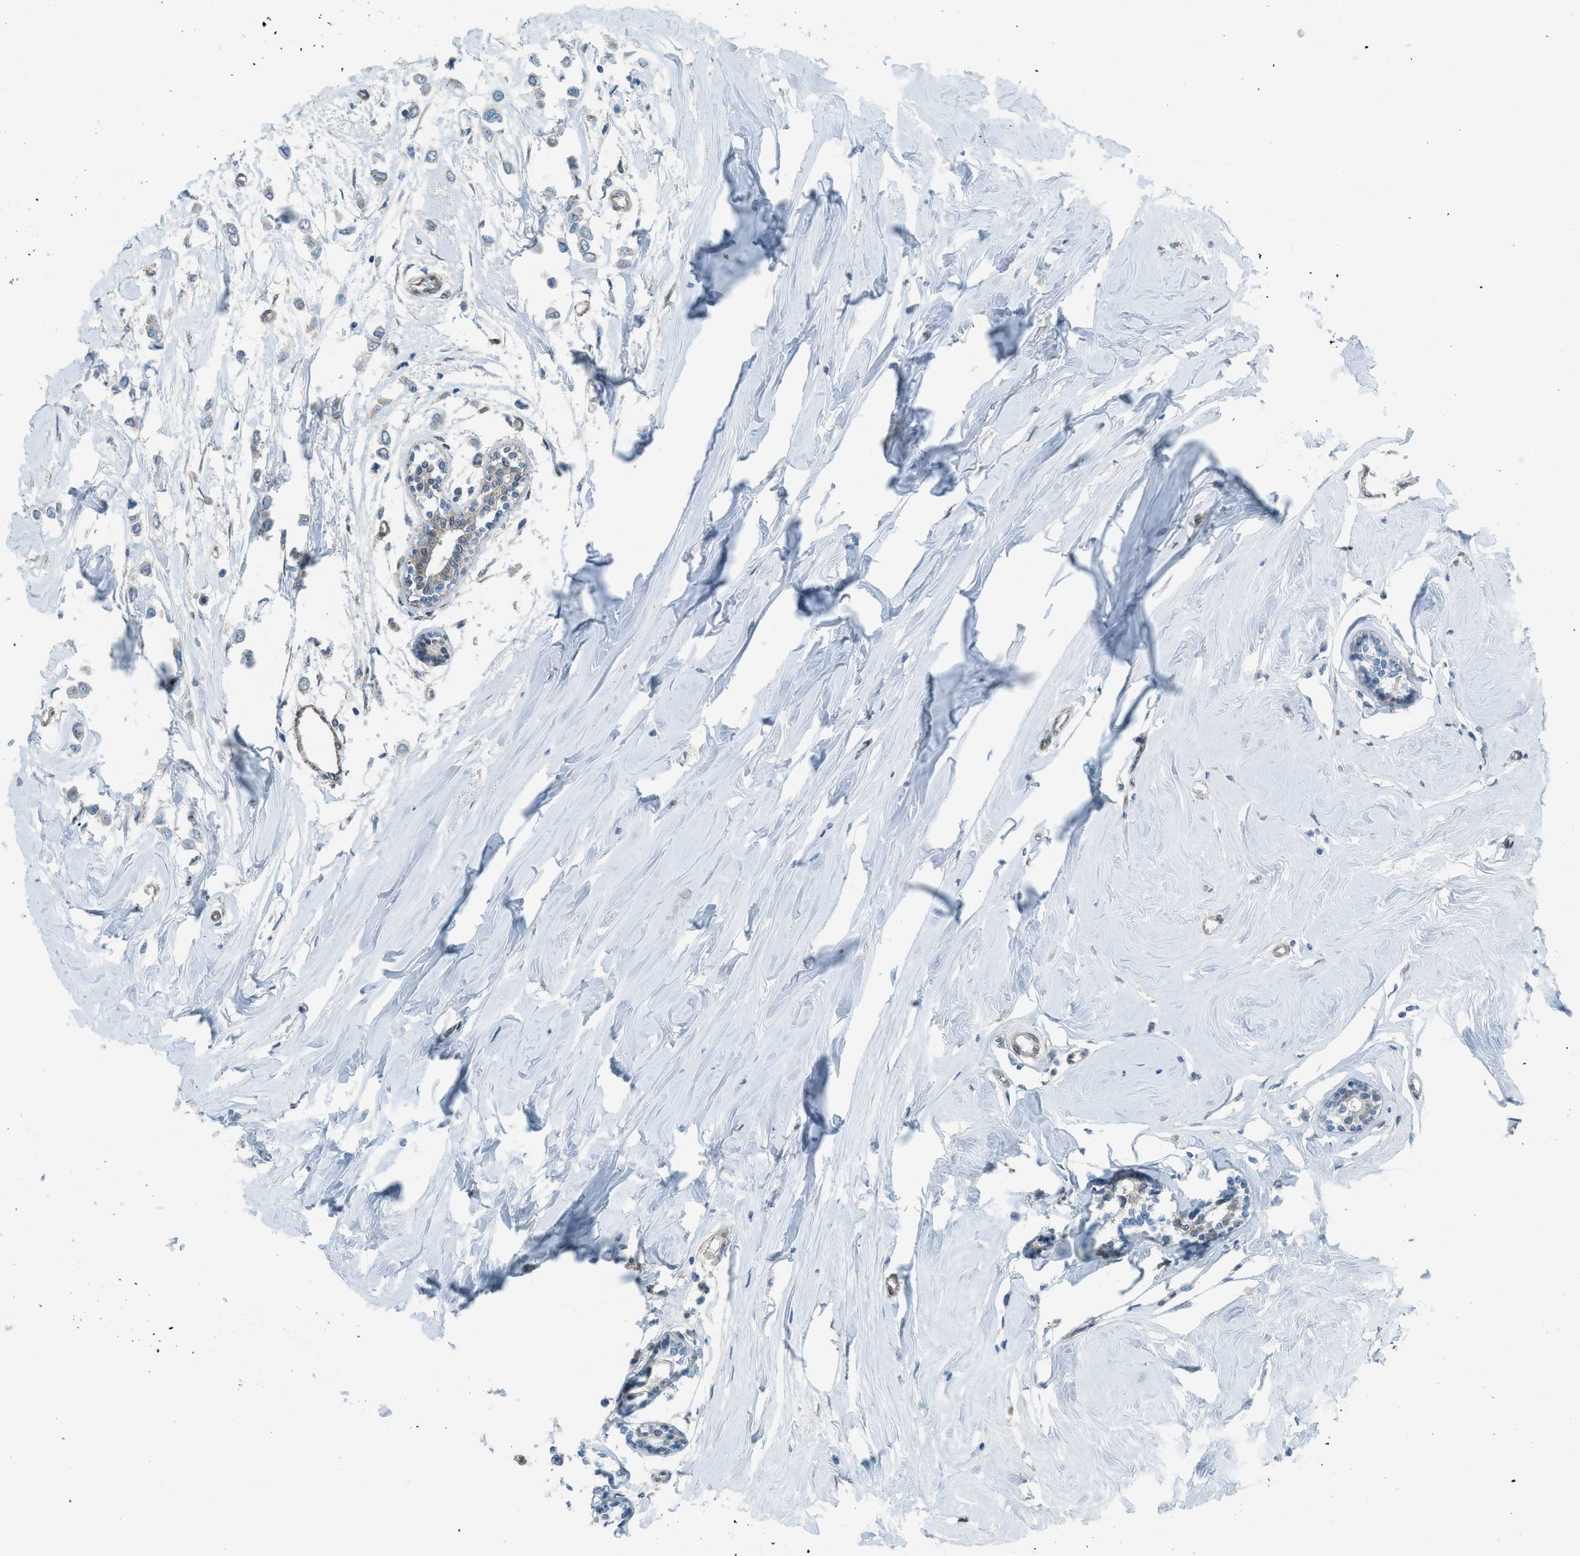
{"staining": {"intensity": "negative", "quantity": "none", "location": "none"}, "tissue": "breast cancer", "cell_type": "Tumor cells", "image_type": "cancer", "snomed": [{"axis": "morphology", "description": "Lobular carcinoma"}, {"axis": "topography", "description": "Breast"}], "caption": "The photomicrograph demonstrates no staining of tumor cells in breast cancer. (DAB (3,3'-diaminobenzidine) immunohistochemistry visualized using brightfield microscopy, high magnification).", "gene": "PRKN", "patient": {"sex": "female", "age": 51}}